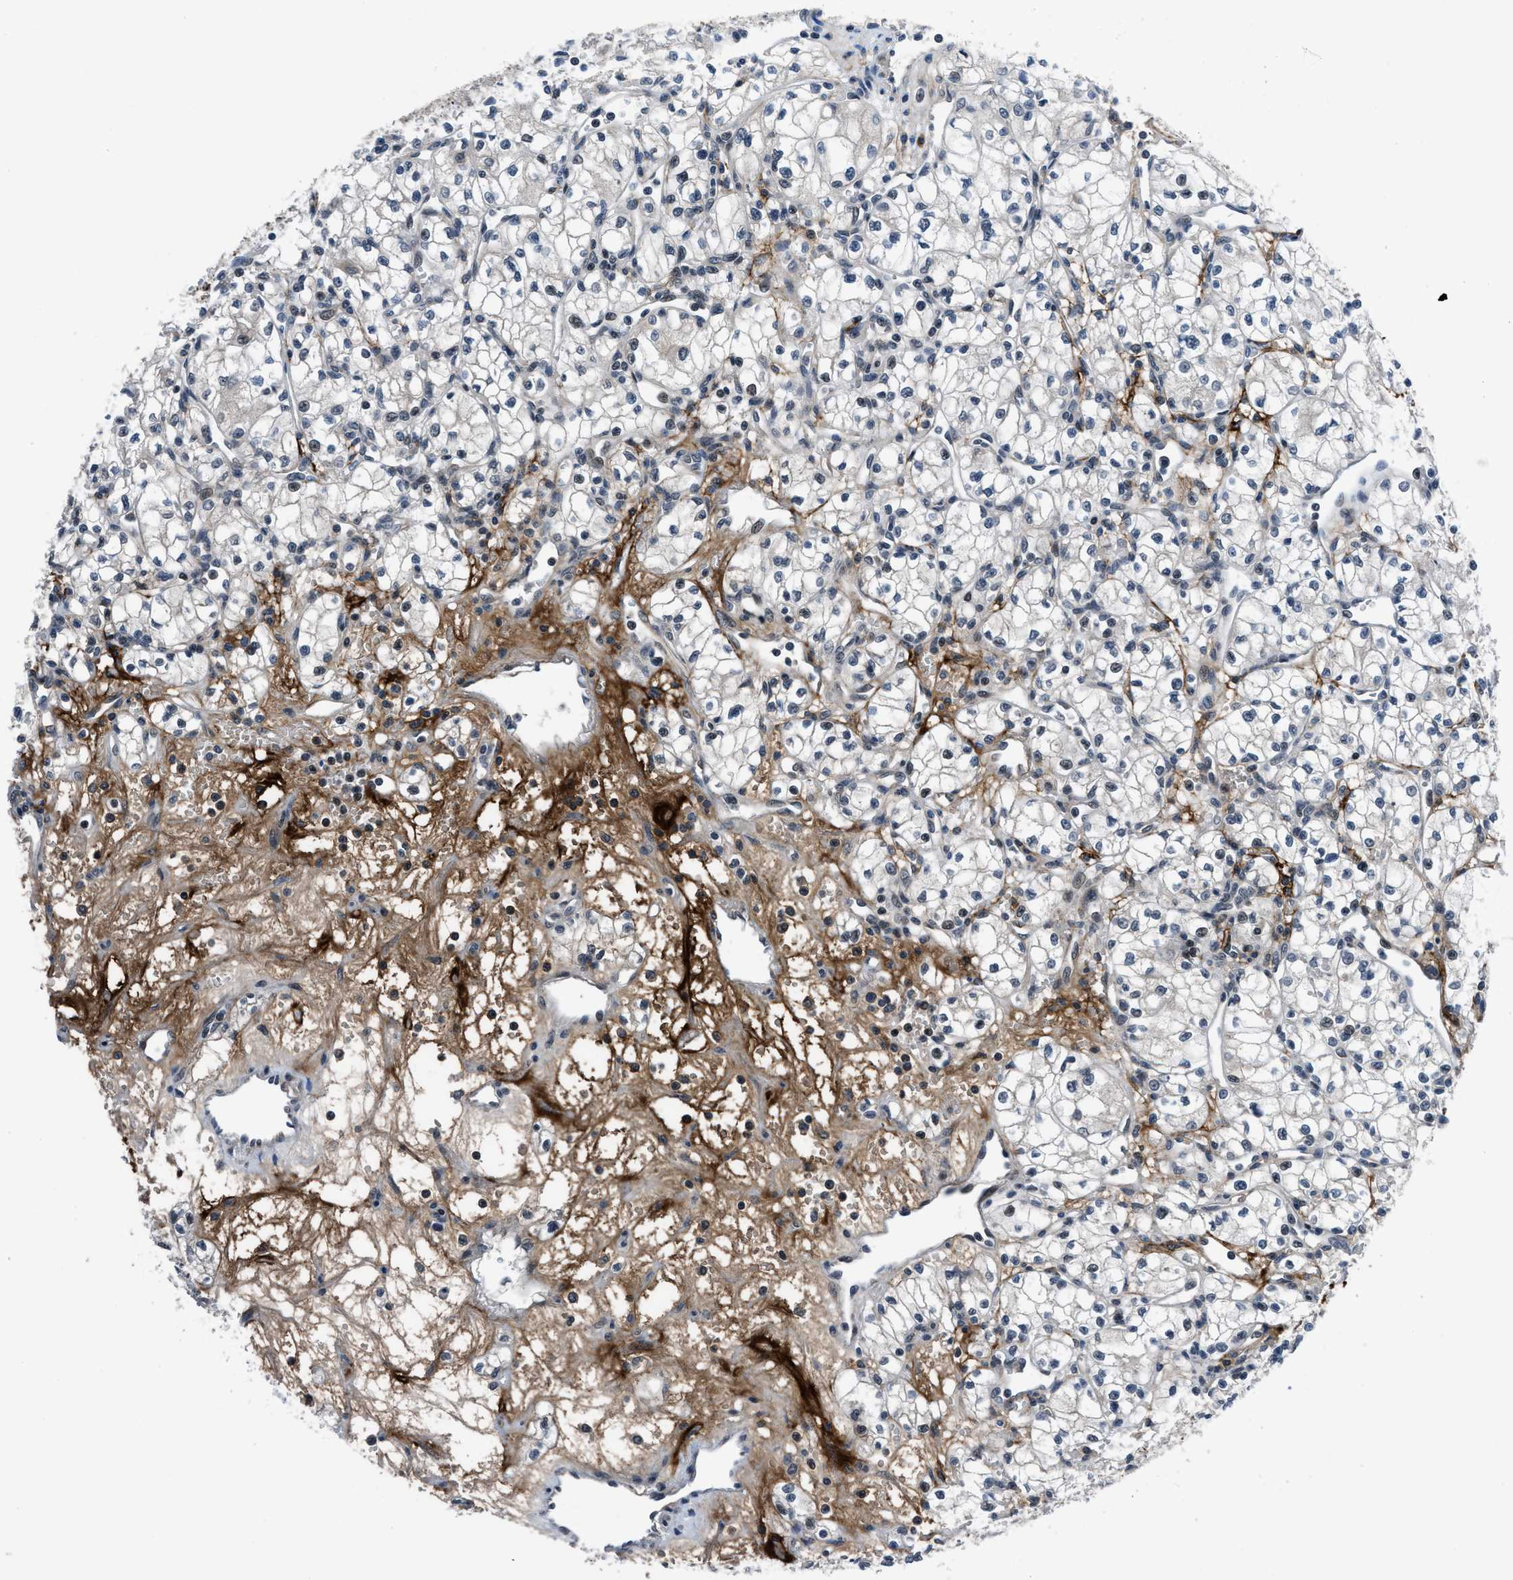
{"staining": {"intensity": "weak", "quantity": "<25%", "location": "nuclear"}, "tissue": "renal cancer", "cell_type": "Tumor cells", "image_type": "cancer", "snomed": [{"axis": "morphology", "description": "Normal tissue, NOS"}, {"axis": "morphology", "description": "Adenocarcinoma, NOS"}, {"axis": "topography", "description": "Kidney"}], "caption": "Immunohistochemistry (IHC) histopathology image of neoplastic tissue: renal adenocarcinoma stained with DAB exhibits no significant protein staining in tumor cells.", "gene": "SETD5", "patient": {"sex": "male", "age": 59}}